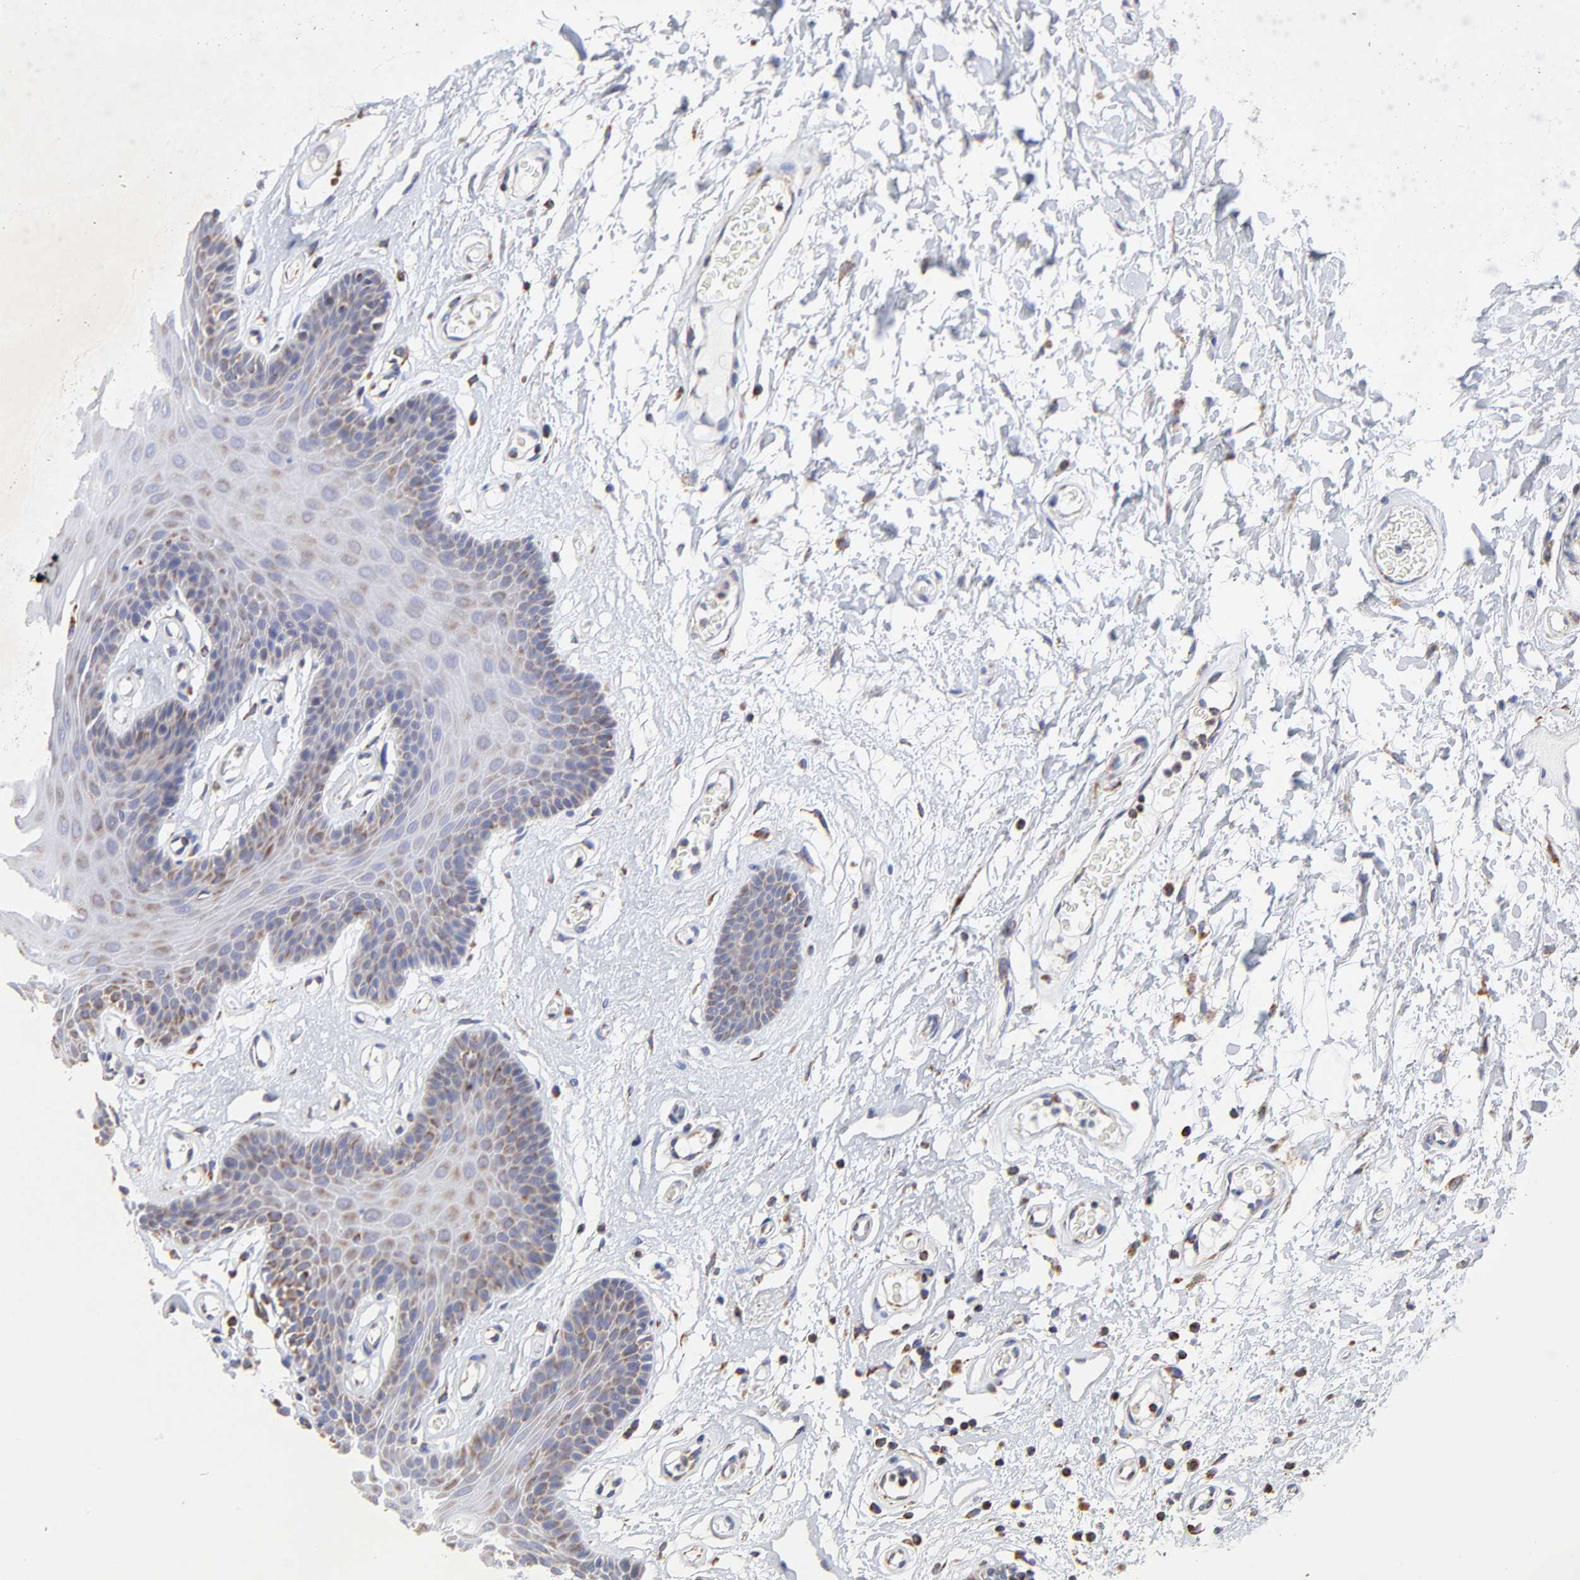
{"staining": {"intensity": "moderate", "quantity": "25%-75%", "location": "cytoplasmic/membranous"}, "tissue": "oral mucosa", "cell_type": "Squamous epithelial cells", "image_type": "normal", "snomed": [{"axis": "morphology", "description": "Normal tissue, NOS"}, {"axis": "morphology", "description": "Squamous cell carcinoma, NOS"}, {"axis": "topography", "description": "Skeletal muscle"}, {"axis": "topography", "description": "Oral tissue"}, {"axis": "topography", "description": "Head-Neck"}], "caption": "DAB immunohistochemical staining of benign oral mucosa displays moderate cytoplasmic/membranous protein positivity in about 25%-75% of squamous epithelial cells. The protein of interest is shown in brown color, while the nuclei are stained blue.", "gene": "SSBP1", "patient": {"sex": "male", "age": 71}}